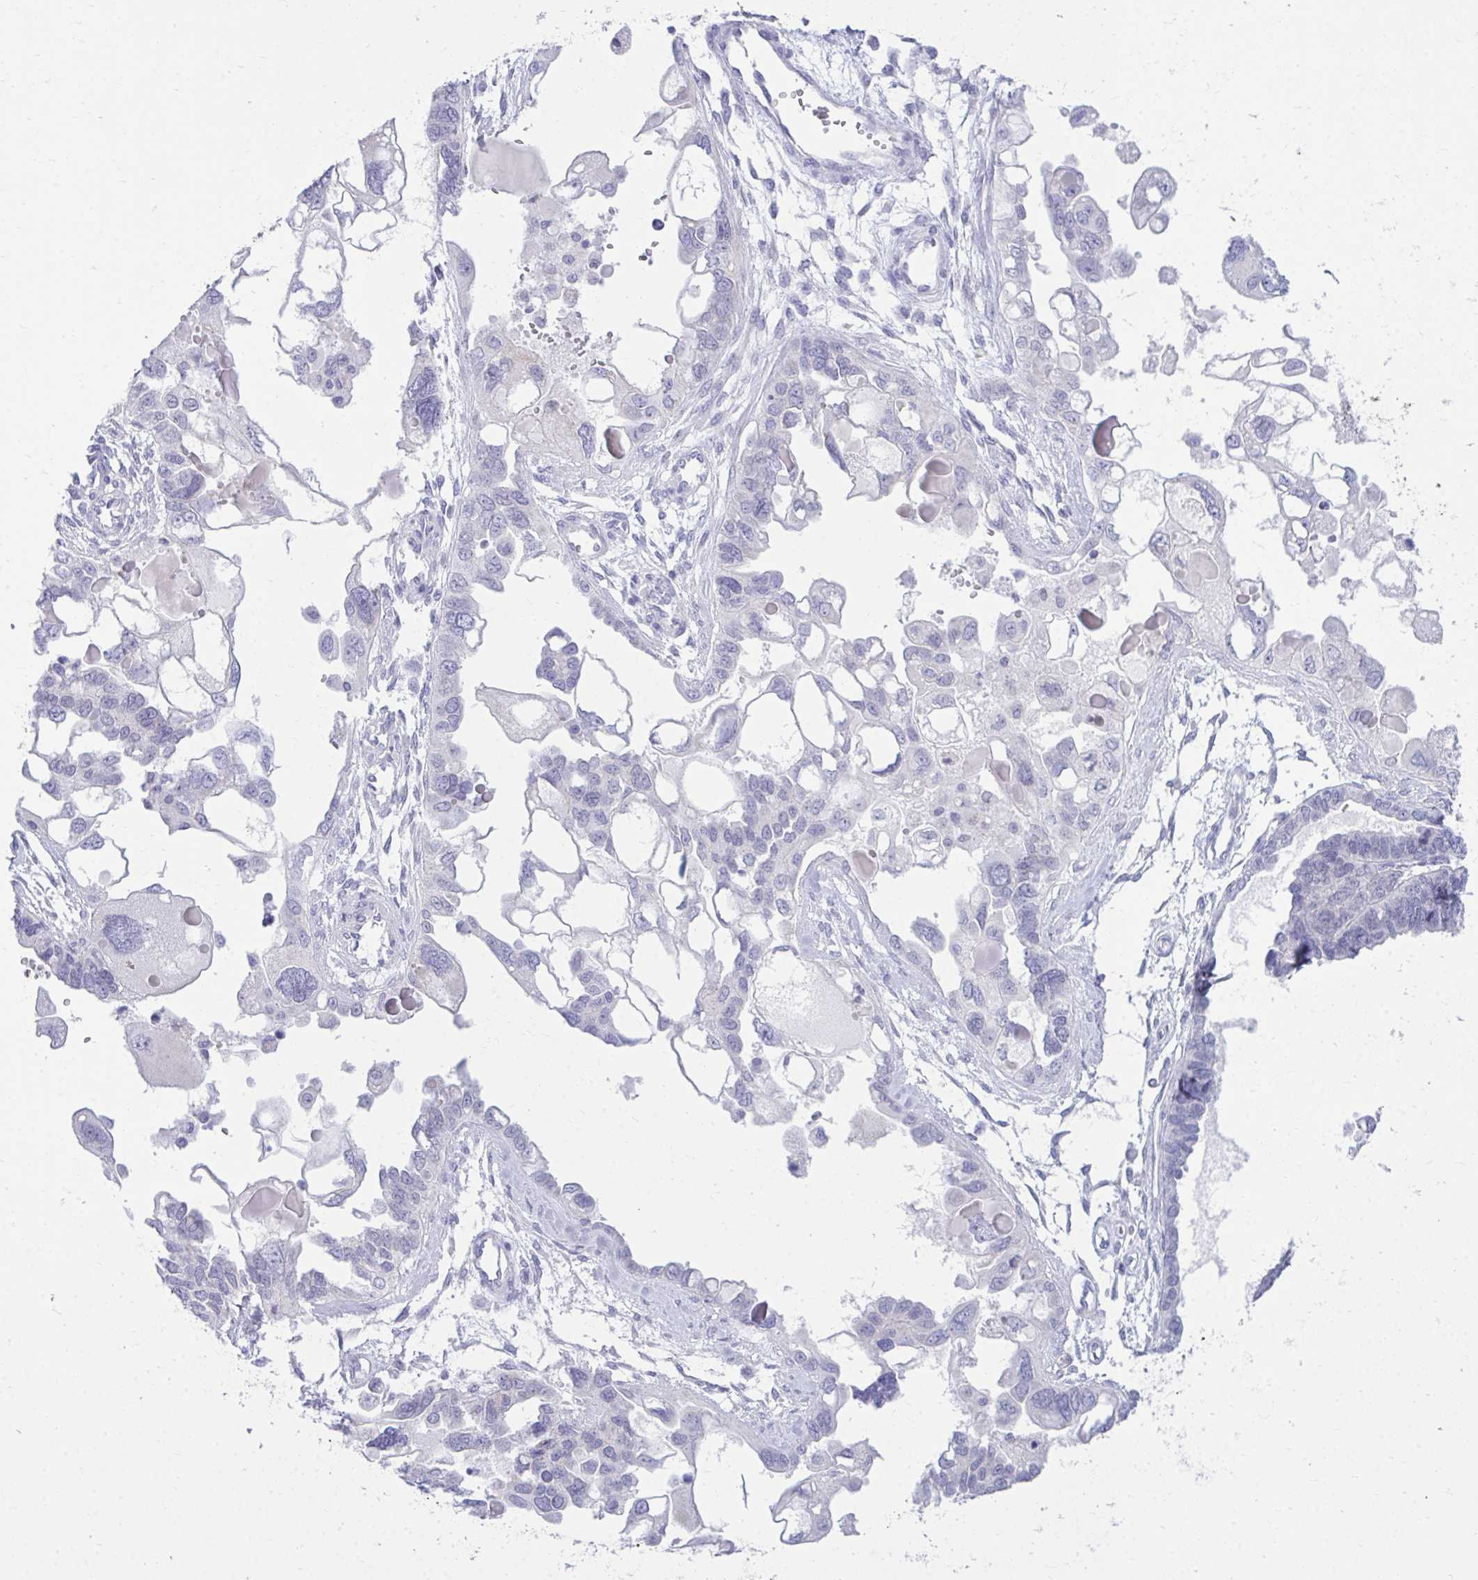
{"staining": {"intensity": "negative", "quantity": "none", "location": "none"}, "tissue": "ovarian cancer", "cell_type": "Tumor cells", "image_type": "cancer", "snomed": [{"axis": "morphology", "description": "Cystadenocarcinoma, serous, NOS"}, {"axis": "topography", "description": "Ovary"}], "caption": "Immunohistochemical staining of serous cystadenocarcinoma (ovarian) shows no significant expression in tumor cells. (Stains: DAB IHC with hematoxylin counter stain, Microscopy: brightfield microscopy at high magnification).", "gene": "OR7A5", "patient": {"sex": "female", "age": 51}}